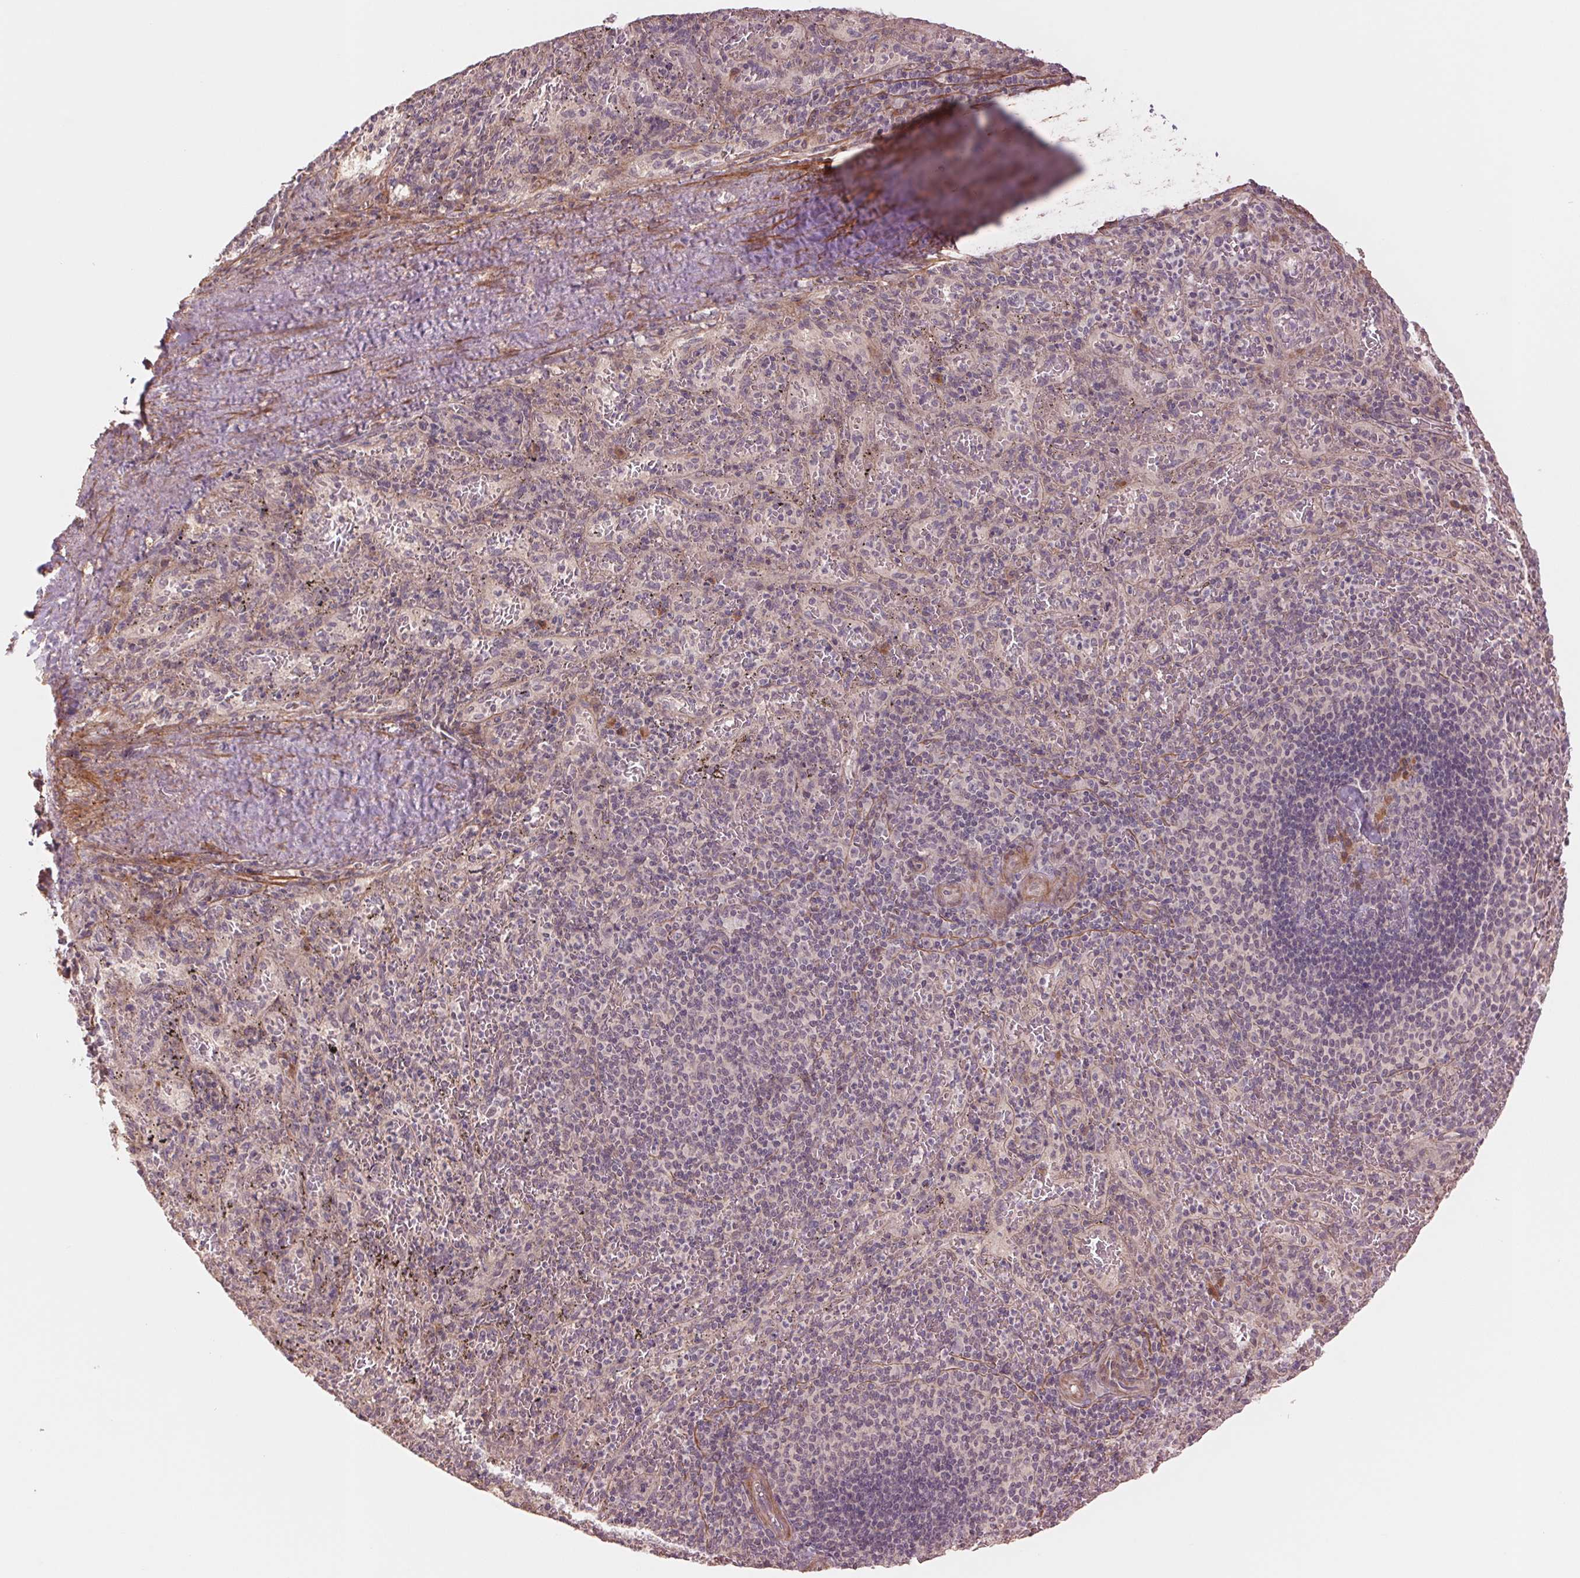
{"staining": {"intensity": "negative", "quantity": "none", "location": "none"}, "tissue": "spleen", "cell_type": "Cells in red pulp", "image_type": "normal", "snomed": [{"axis": "morphology", "description": "Normal tissue, NOS"}, {"axis": "topography", "description": "Spleen"}], "caption": "Normal spleen was stained to show a protein in brown. There is no significant staining in cells in red pulp. (Brightfield microscopy of DAB (3,3'-diaminobenzidine) immunohistochemistry (IHC) at high magnification).", "gene": "PPIAL4A", "patient": {"sex": "male", "age": 57}}